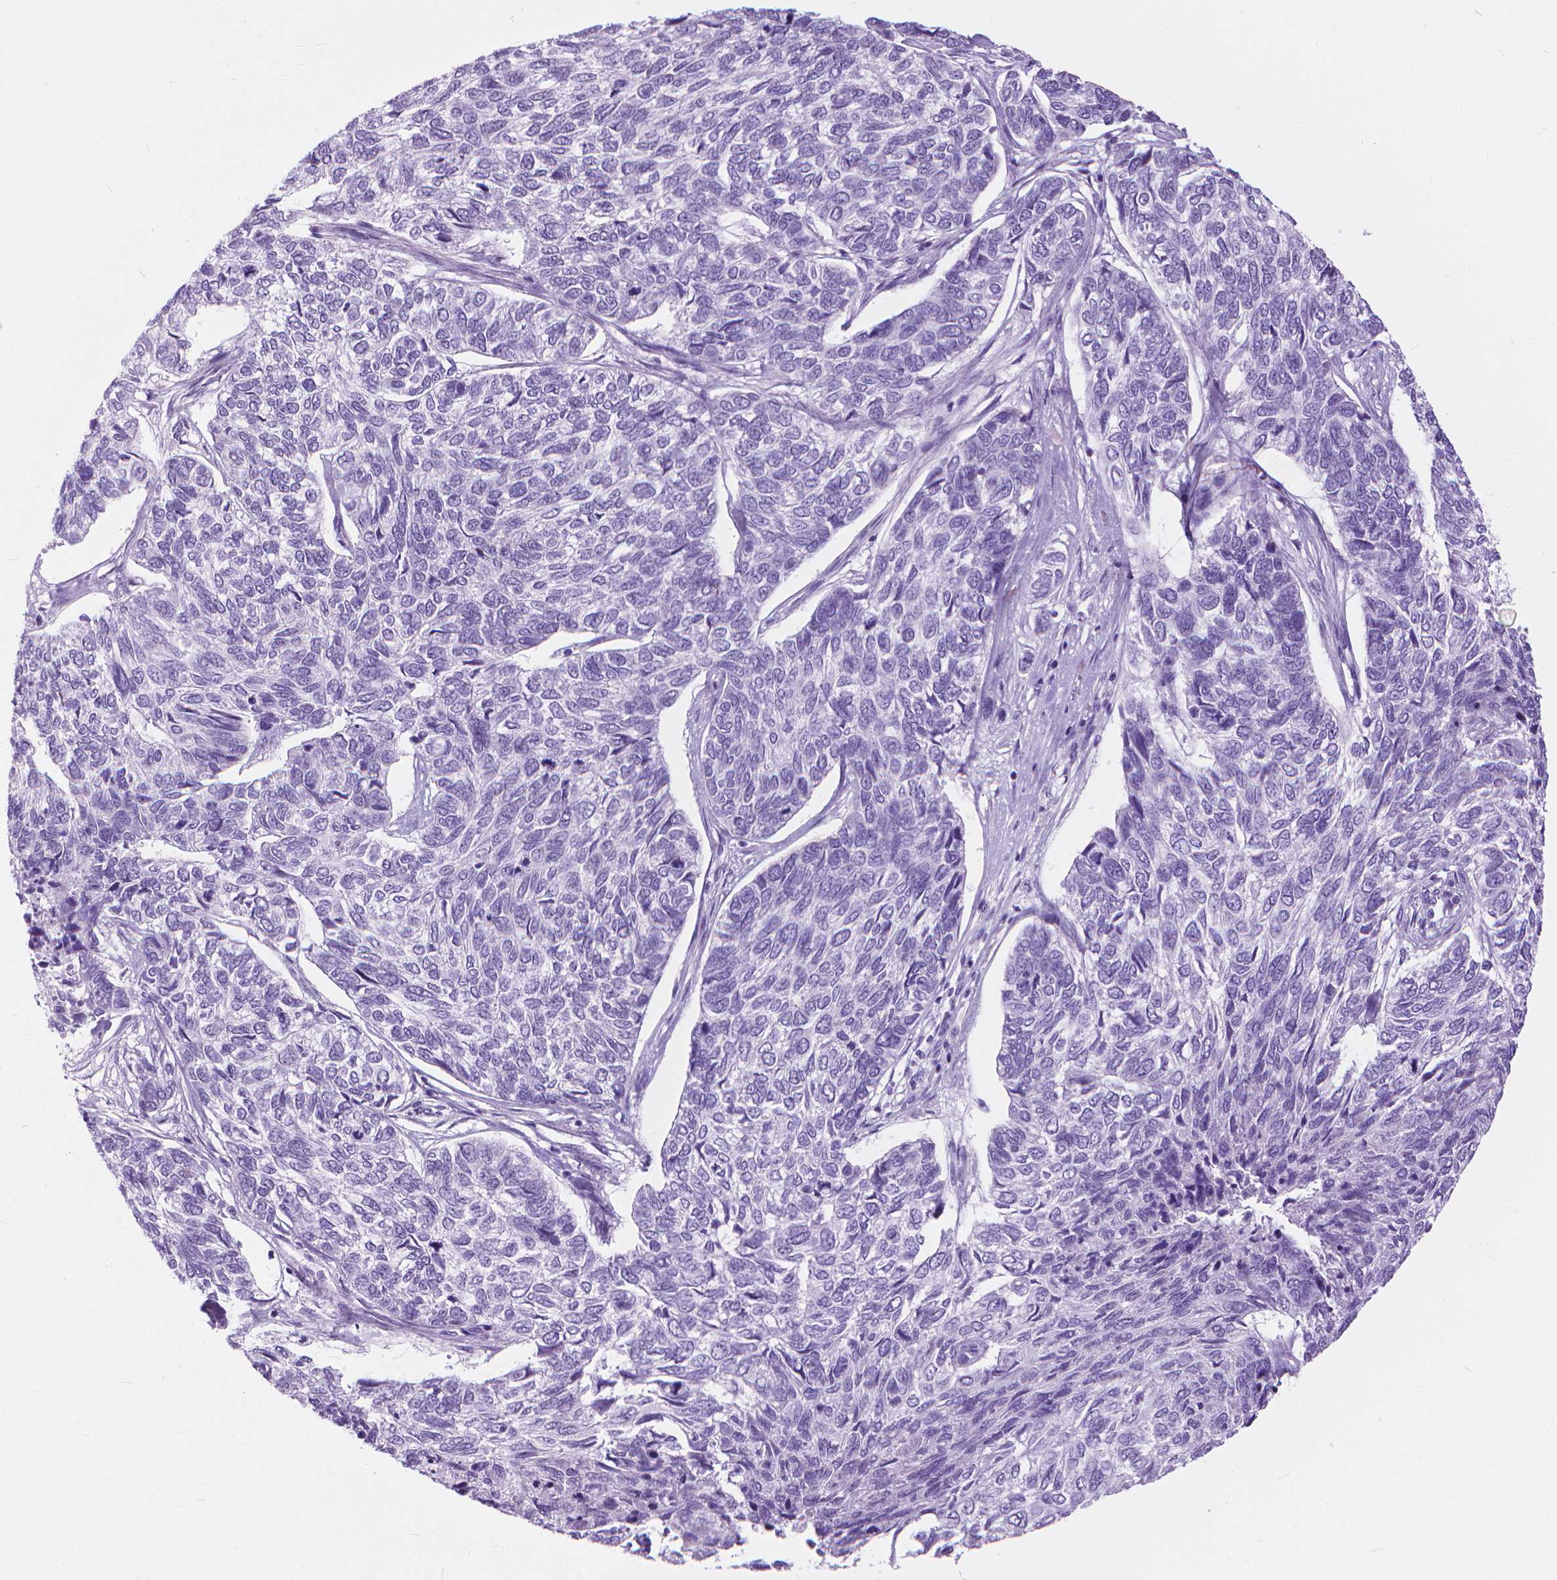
{"staining": {"intensity": "negative", "quantity": "none", "location": "none"}, "tissue": "skin cancer", "cell_type": "Tumor cells", "image_type": "cancer", "snomed": [{"axis": "morphology", "description": "Basal cell carcinoma"}, {"axis": "topography", "description": "Skin"}], "caption": "Histopathology image shows no protein expression in tumor cells of basal cell carcinoma (skin) tissue.", "gene": "HTR2B", "patient": {"sex": "female", "age": 65}}